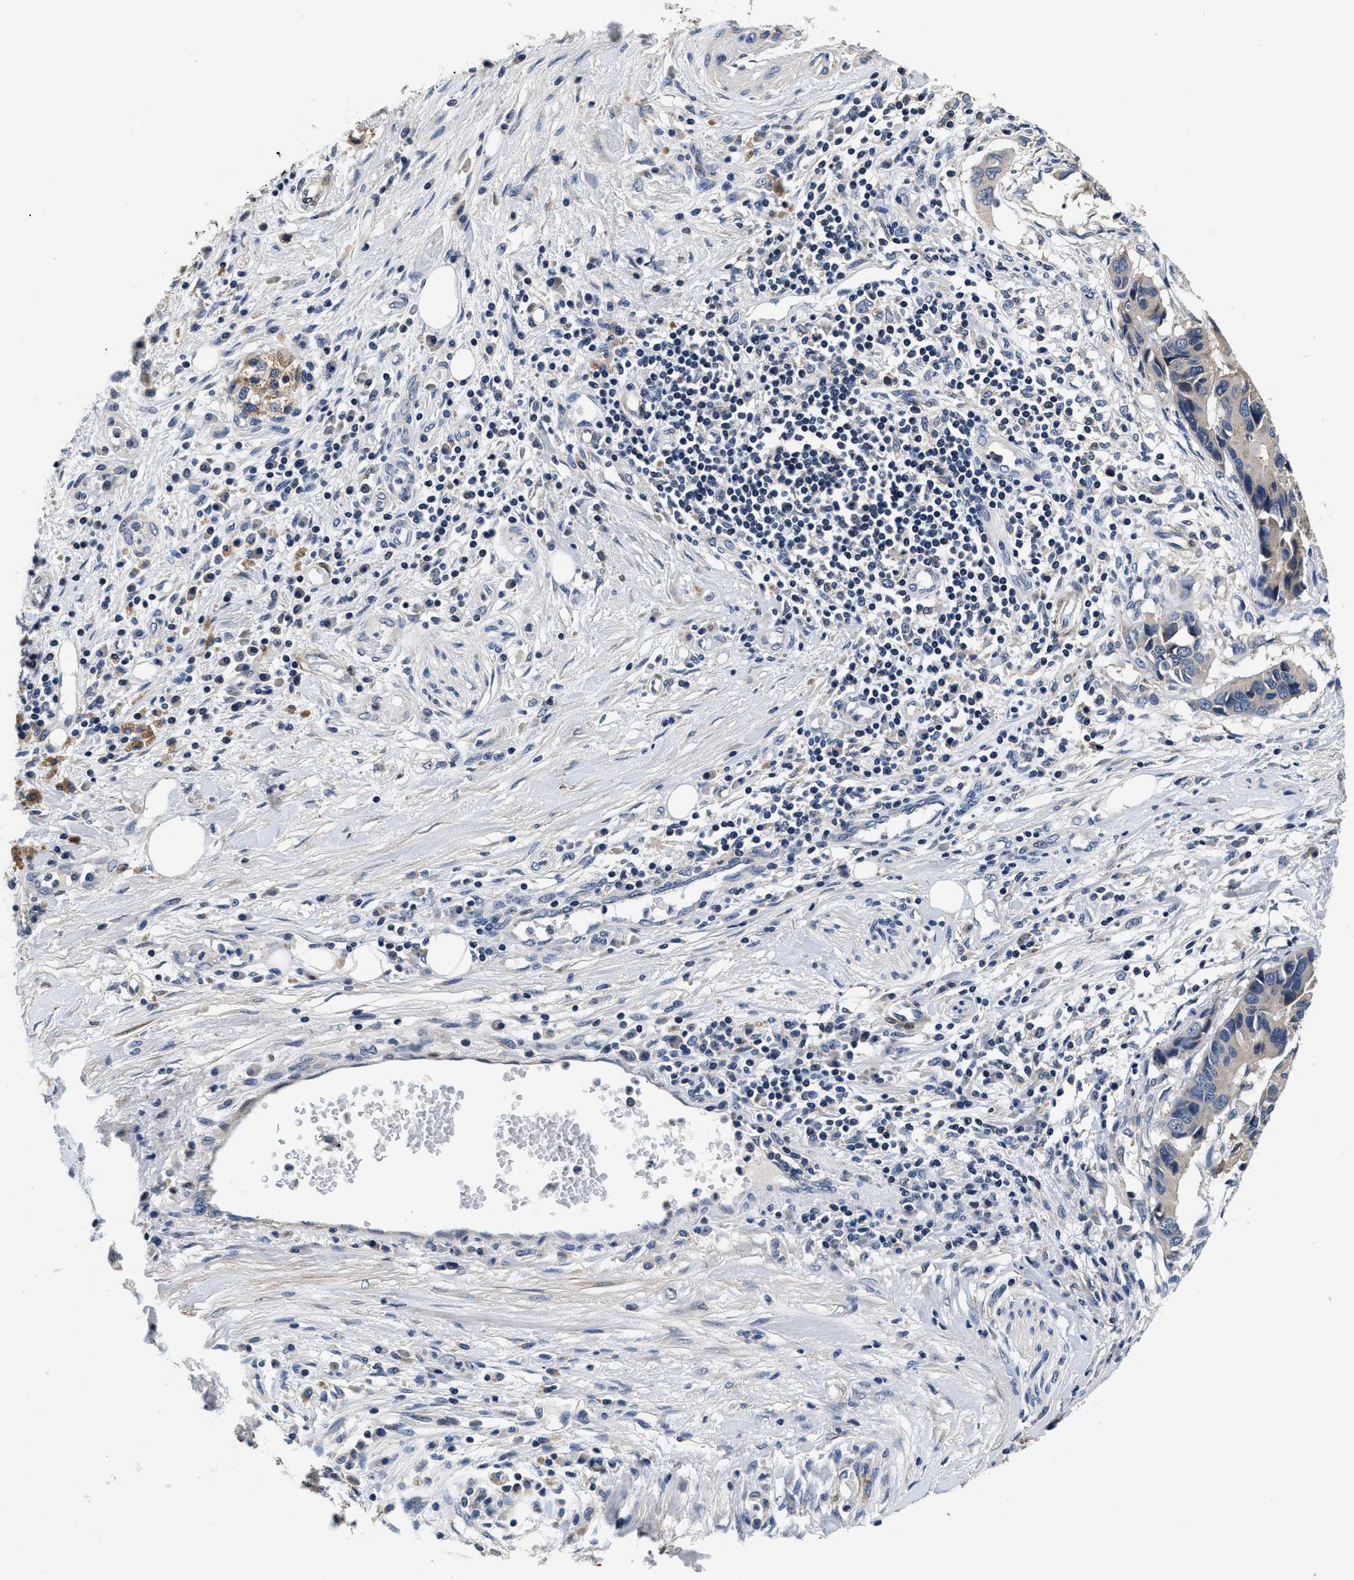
{"staining": {"intensity": "negative", "quantity": "none", "location": "none"}, "tissue": "pancreatic cancer", "cell_type": "Tumor cells", "image_type": "cancer", "snomed": [{"axis": "morphology", "description": "Adenocarcinoma, NOS"}, {"axis": "topography", "description": "Pancreas"}], "caption": "A histopathology image of human pancreatic adenocarcinoma is negative for staining in tumor cells.", "gene": "ANKIB1", "patient": {"sex": "female", "age": 56}}